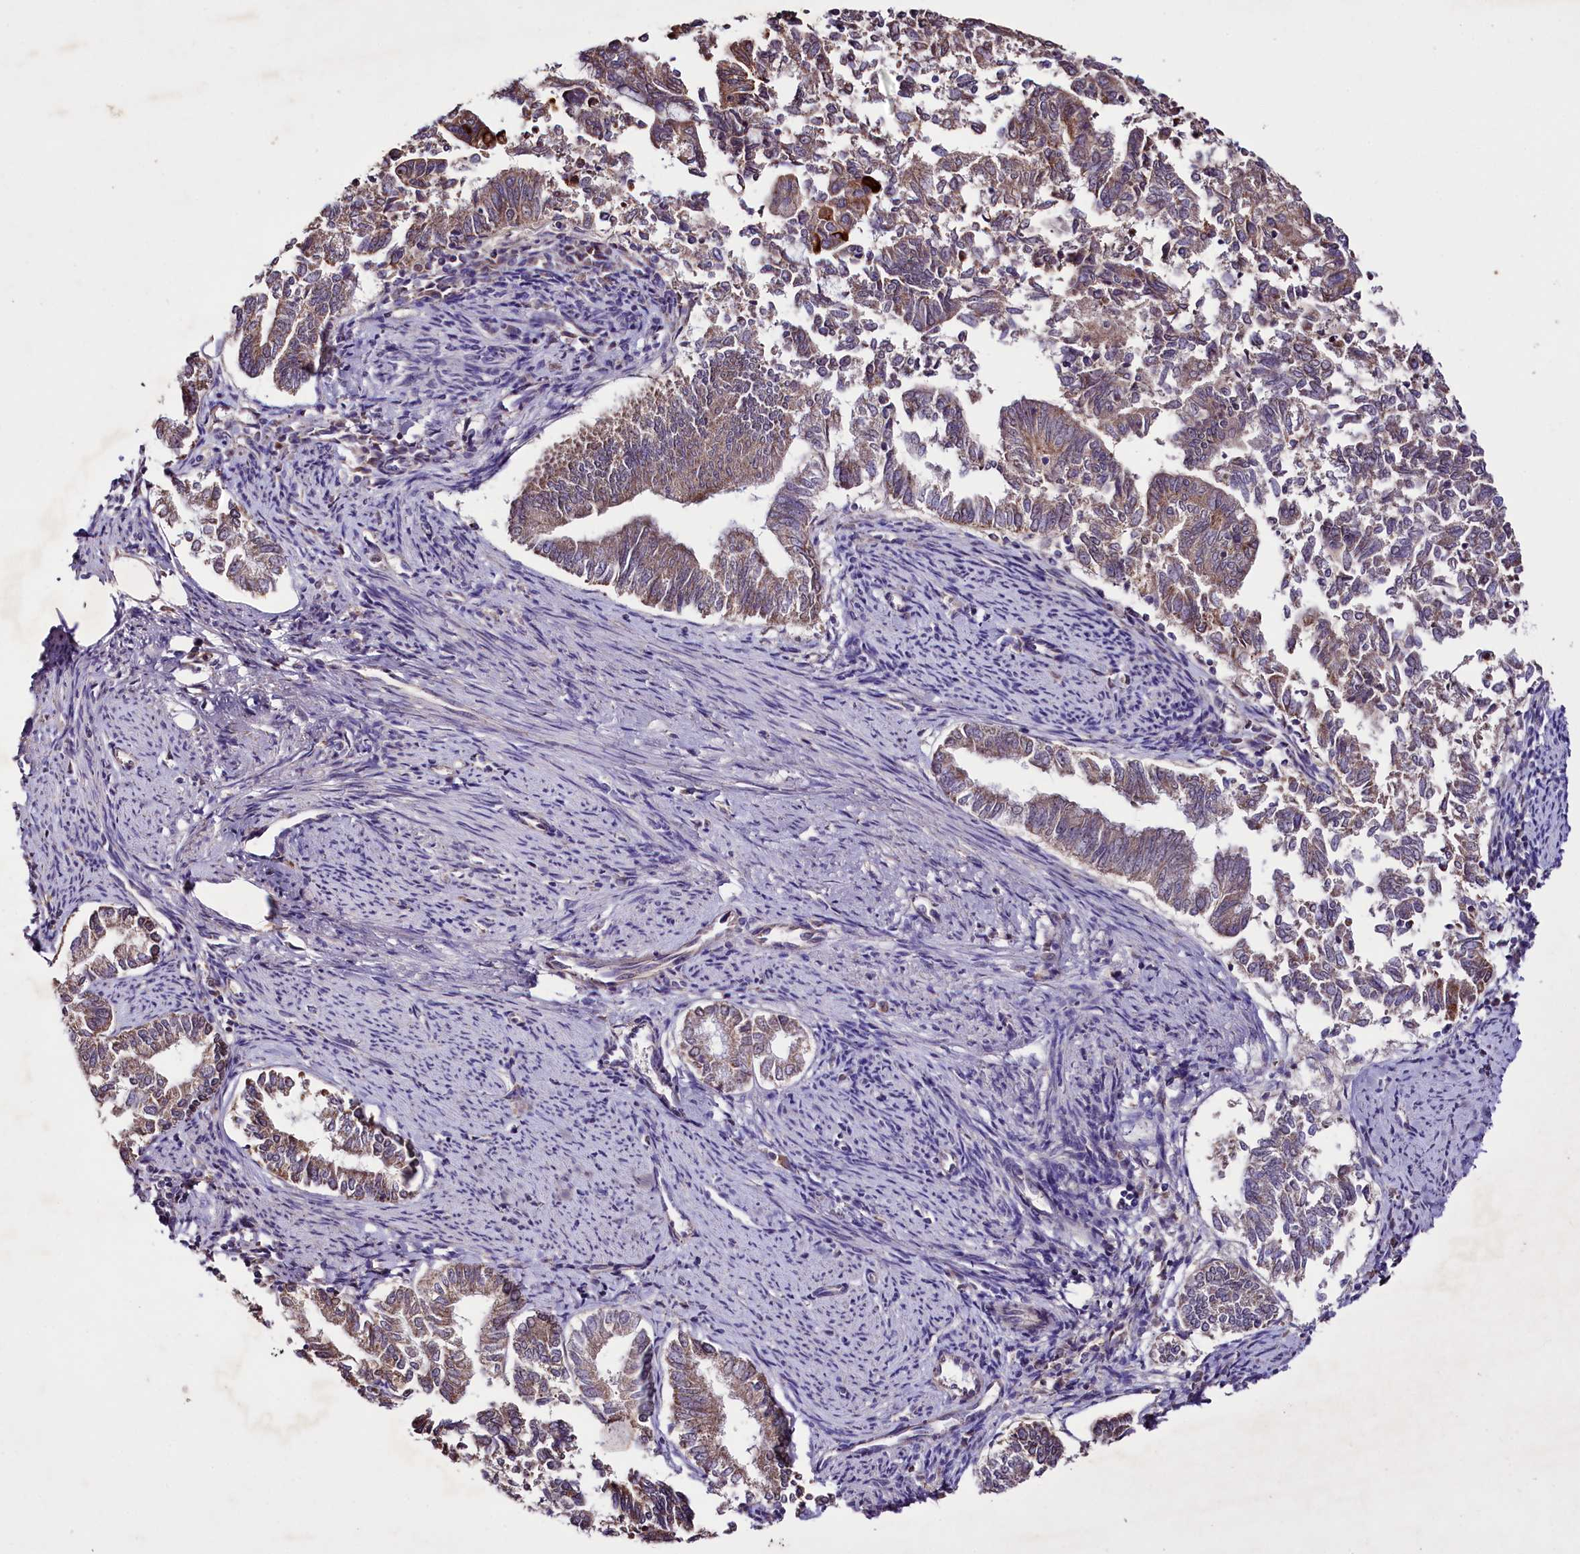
{"staining": {"intensity": "weak", "quantity": "25%-75%", "location": "cytoplasmic/membranous"}, "tissue": "endometrial cancer", "cell_type": "Tumor cells", "image_type": "cancer", "snomed": [{"axis": "morphology", "description": "Adenocarcinoma, NOS"}, {"axis": "topography", "description": "Endometrium"}], "caption": "A micrograph of endometrial cancer (adenocarcinoma) stained for a protein reveals weak cytoplasmic/membranous brown staining in tumor cells.", "gene": "ZNF45", "patient": {"sex": "female", "age": 79}}